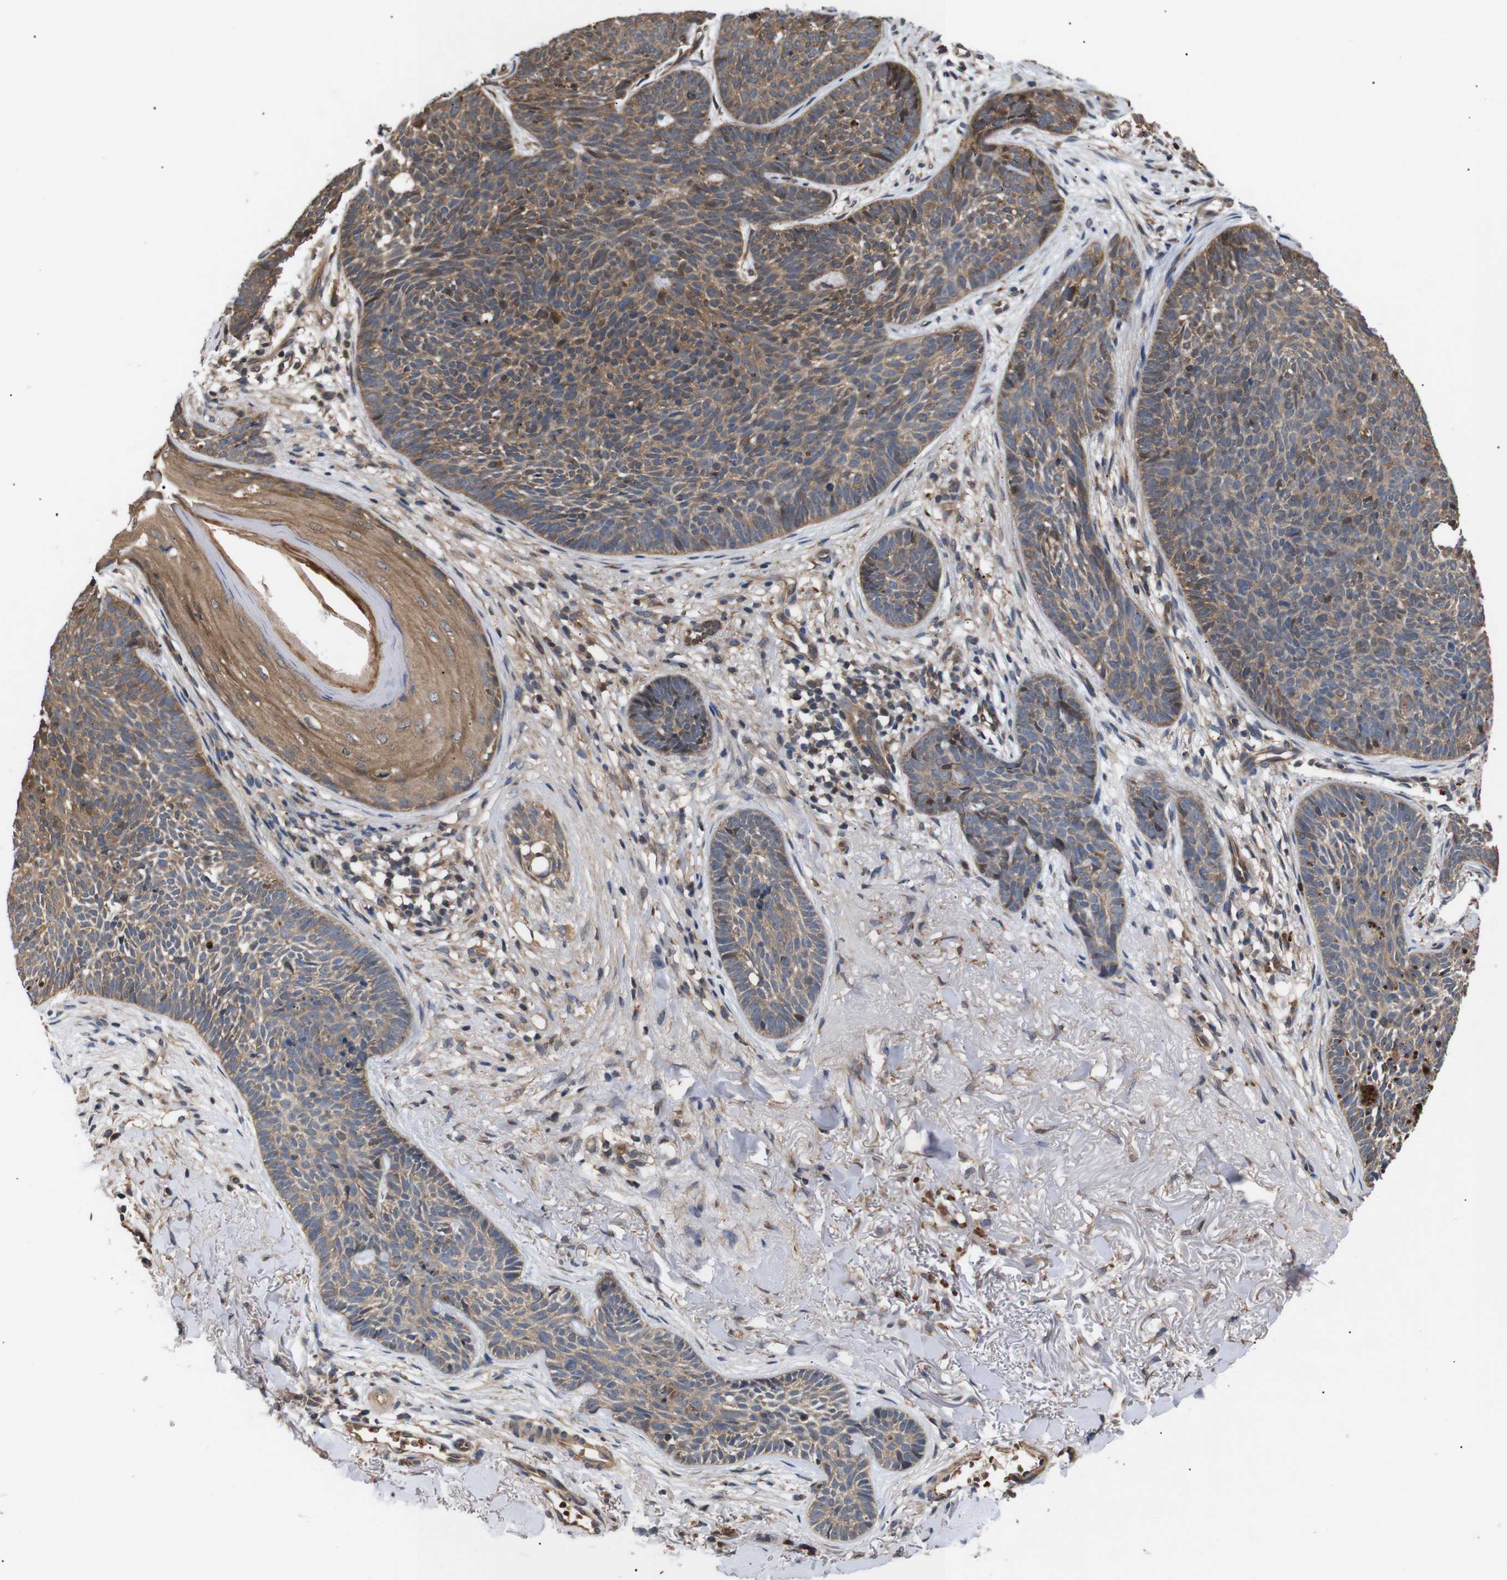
{"staining": {"intensity": "moderate", "quantity": ">75%", "location": "cytoplasmic/membranous"}, "tissue": "skin cancer", "cell_type": "Tumor cells", "image_type": "cancer", "snomed": [{"axis": "morphology", "description": "Basal cell carcinoma"}, {"axis": "topography", "description": "Skin"}], "caption": "There is medium levels of moderate cytoplasmic/membranous positivity in tumor cells of basal cell carcinoma (skin), as demonstrated by immunohistochemical staining (brown color).", "gene": "DDR1", "patient": {"sex": "female", "age": 70}}